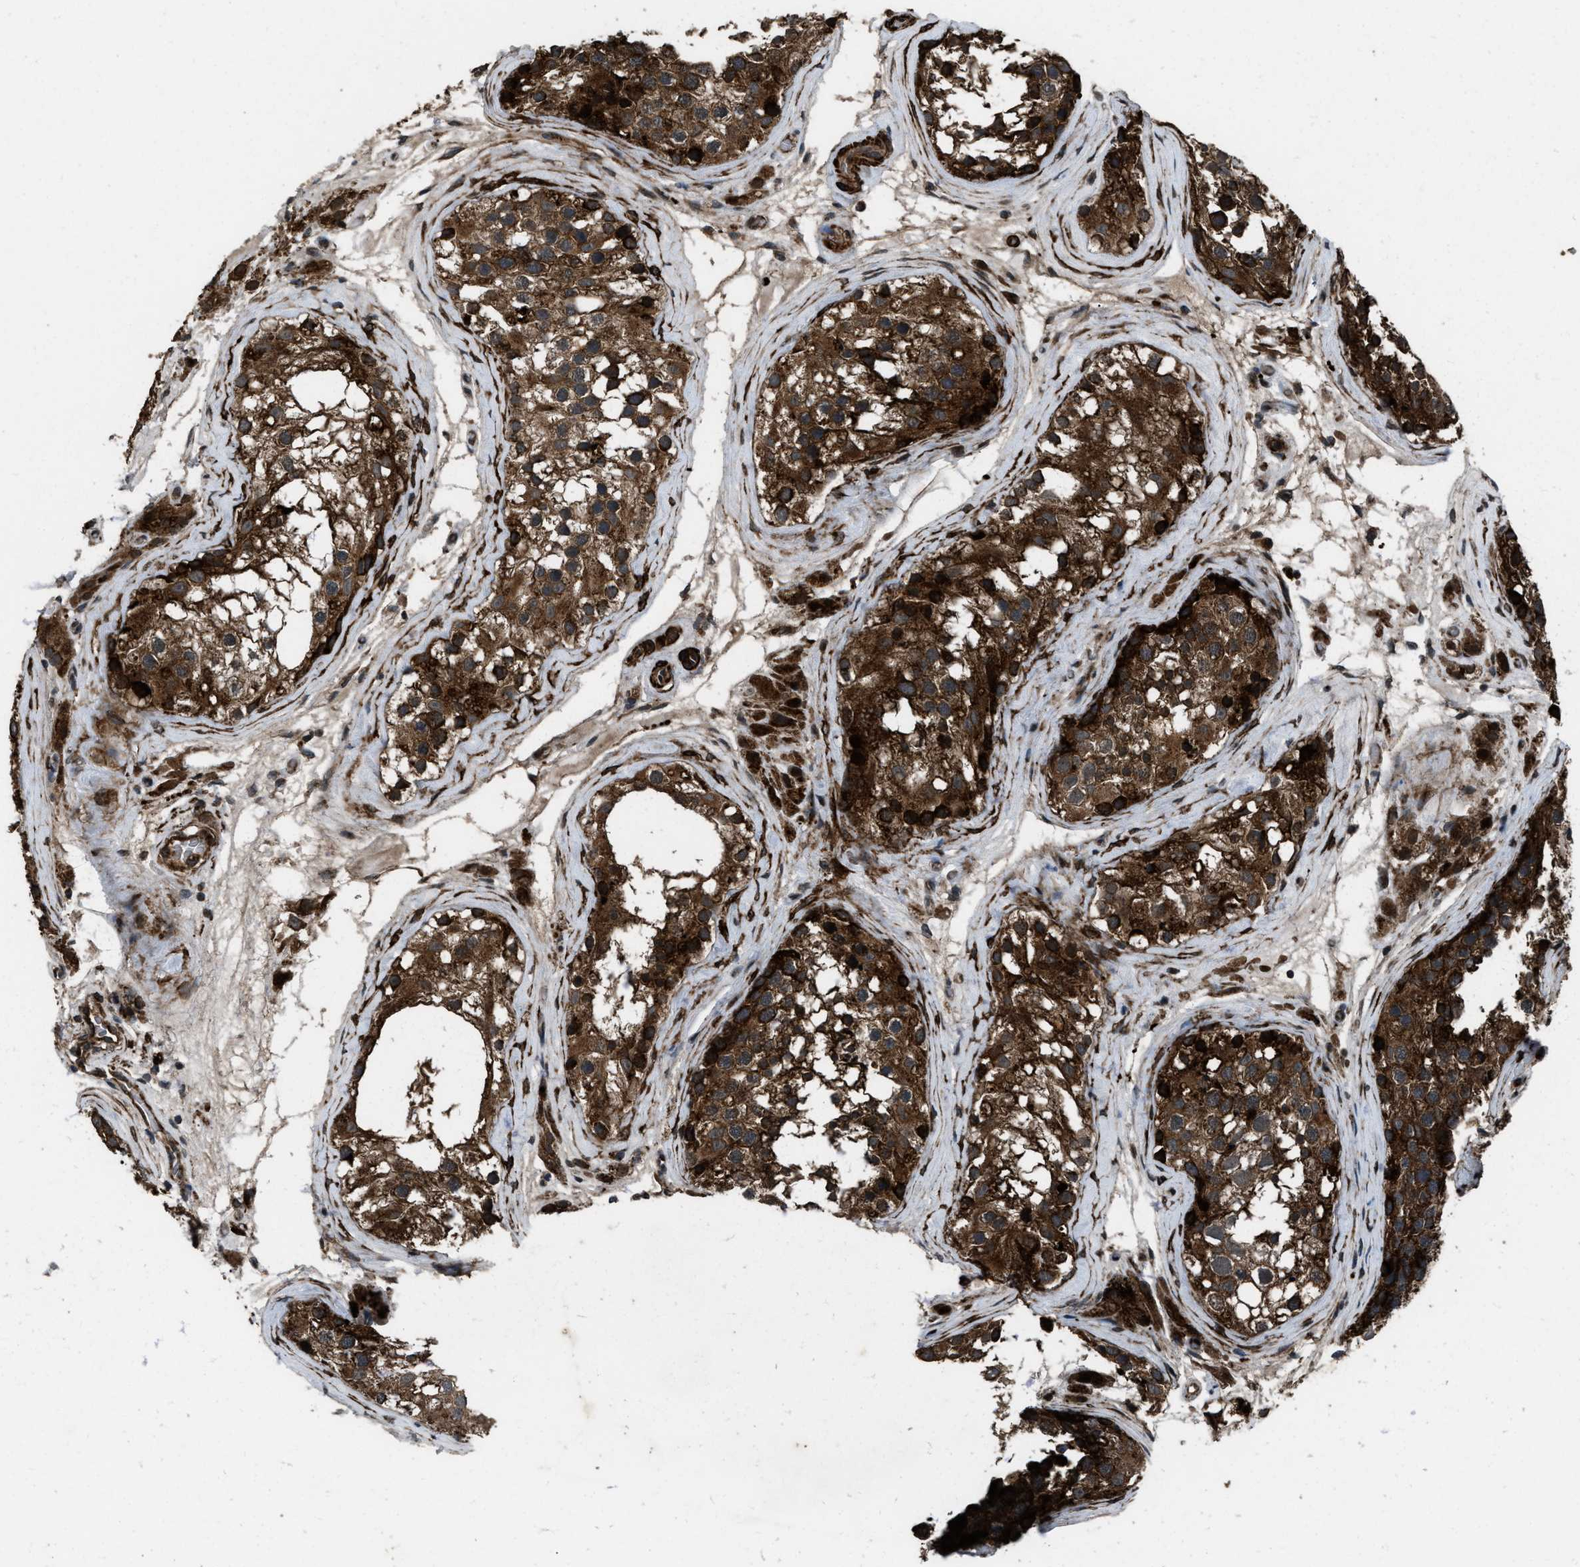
{"staining": {"intensity": "strong", "quantity": ">75%", "location": "cytoplasmic/membranous"}, "tissue": "testis", "cell_type": "Cells in seminiferous ducts", "image_type": "normal", "snomed": [{"axis": "morphology", "description": "Normal tissue, NOS"}, {"axis": "morphology", "description": "Seminoma, NOS"}, {"axis": "topography", "description": "Testis"}], "caption": "Protein analysis of unremarkable testis demonstrates strong cytoplasmic/membranous staining in approximately >75% of cells in seminiferous ducts.", "gene": "IRAK4", "patient": {"sex": "male", "age": 71}}